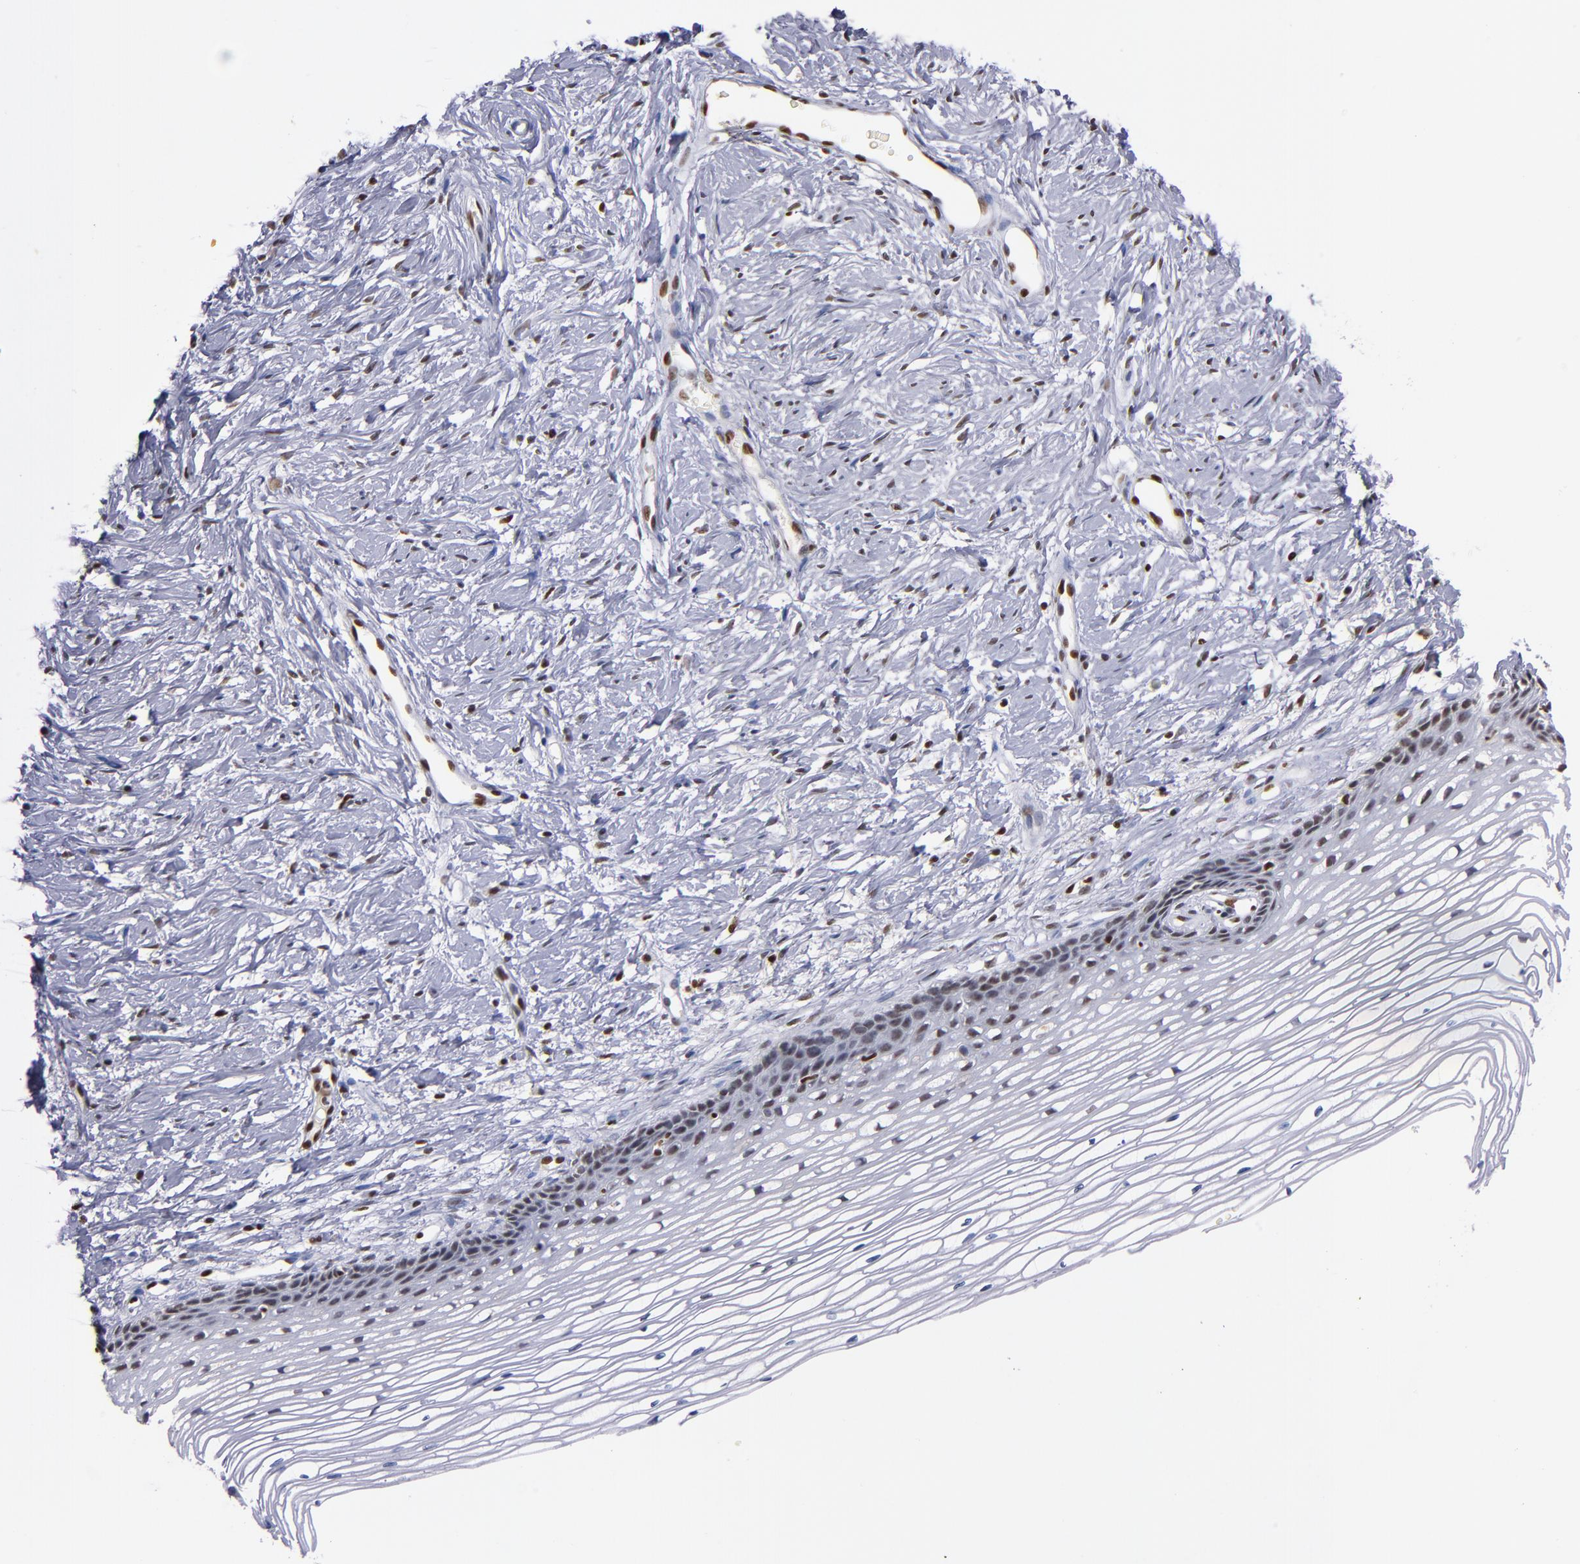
{"staining": {"intensity": "negative", "quantity": "none", "location": "none"}, "tissue": "cervix", "cell_type": "Glandular cells", "image_type": "normal", "snomed": [{"axis": "morphology", "description": "Normal tissue, NOS"}, {"axis": "topography", "description": "Cervix"}], "caption": "DAB (3,3'-diaminobenzidine) immunohistochemical staining of unremarkable cervix demonstrates no significant expression in glandular cells. (Brightfield microscopy of DAB (3,3'-diaminobenzidine) immunohistochemistry (IHC) at high magnification).", "gene": "IFI16", "patient": {"sex": "female", "age": 77}}